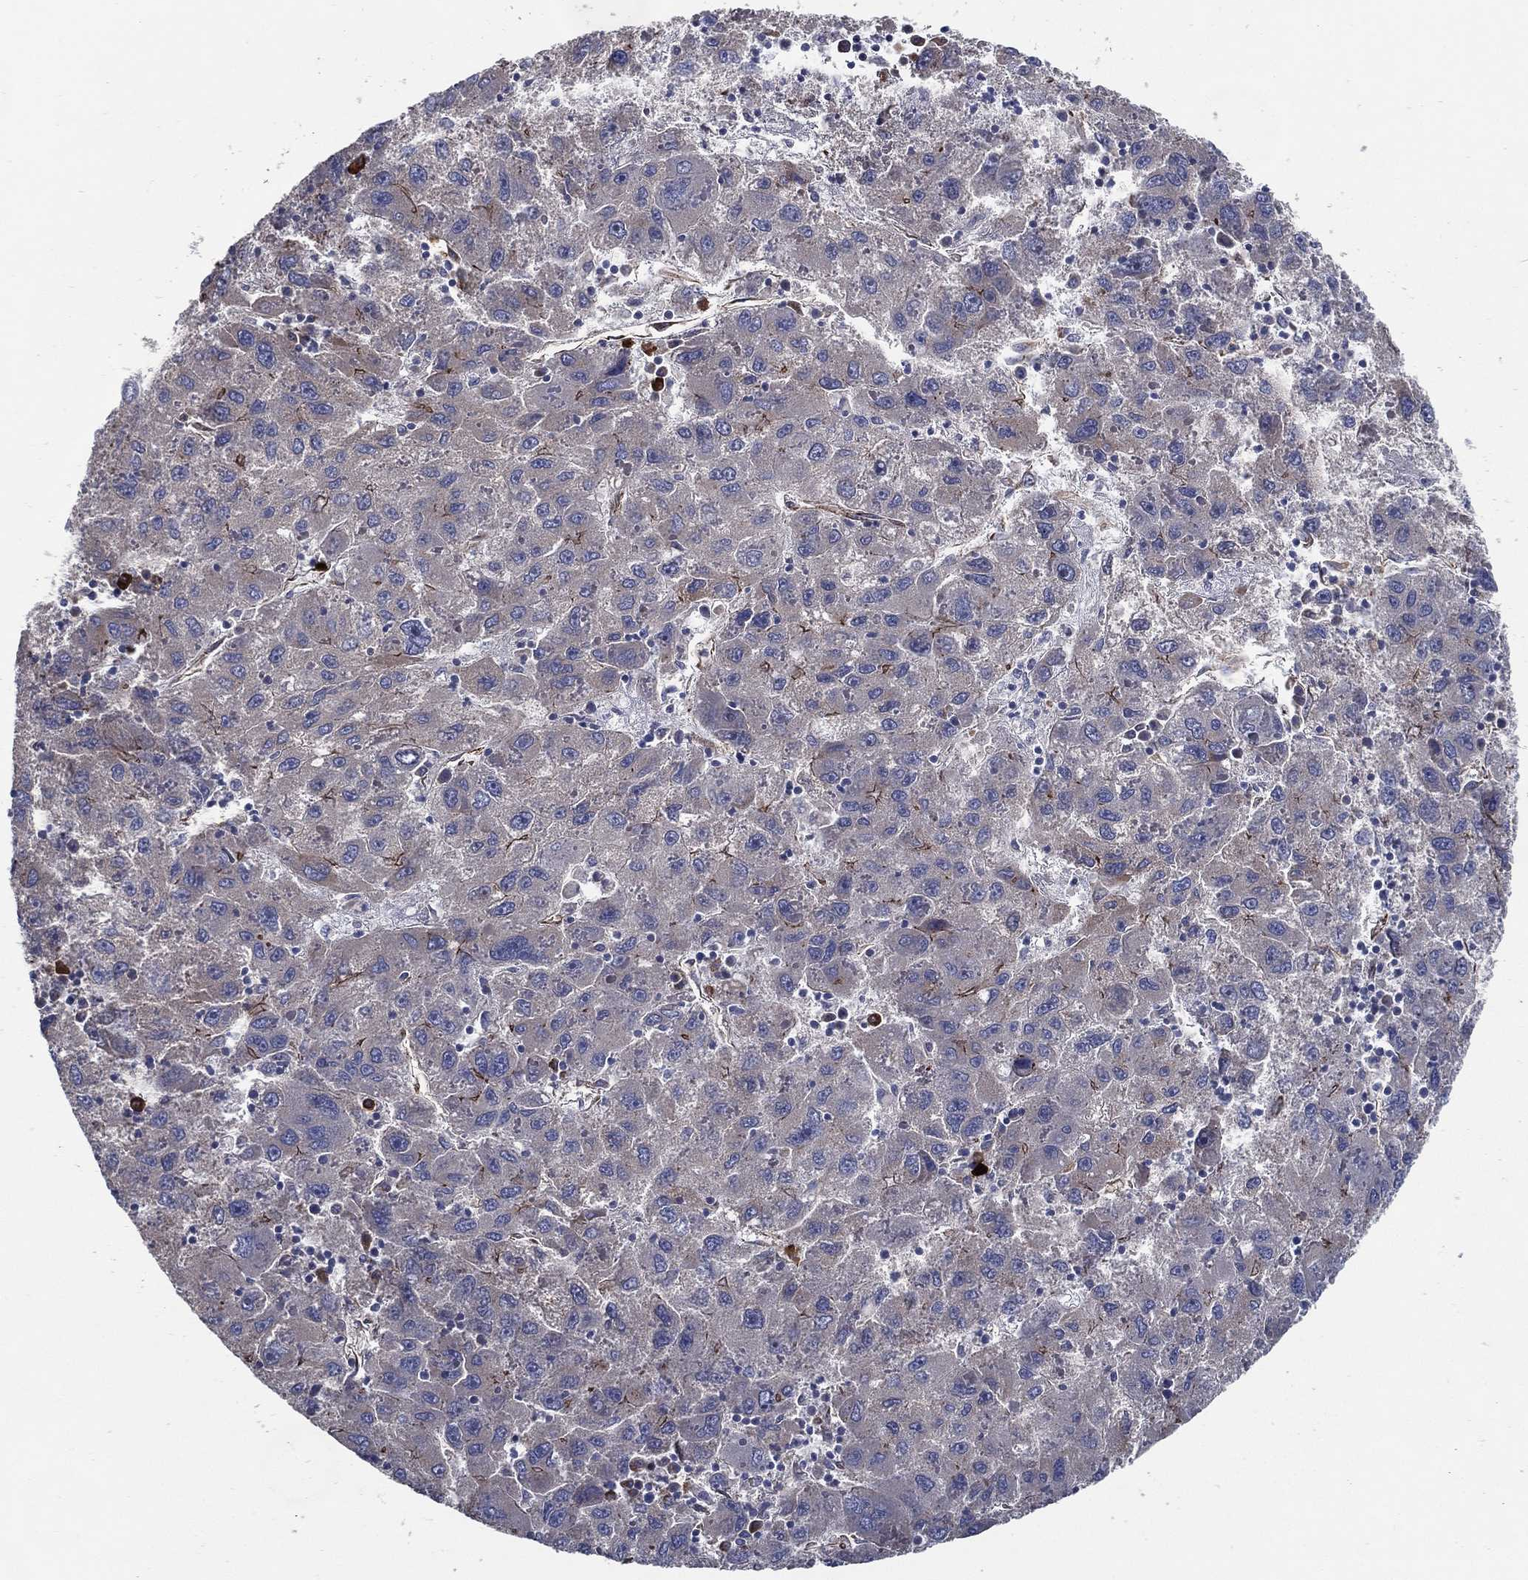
{"staining": {"intensity": "negative", "quantity": "none", "location": "none"}, "tissue": "liver cancer", "cell_type": "Tumor cells", "image_type": "cancer", "snomed": [{"axis": "morphology", "description": "Carcinoma, Hepatocellular, NOS"}, {"axis": "topography", "description": "Liver"}], "caption": "A micrograph of human liver cancer (hepatocellular carcinoma) is negative for staining in tumor cells.", "gene": "ARHGAP11A", "patient": {"sex": "male", "age": 75}}